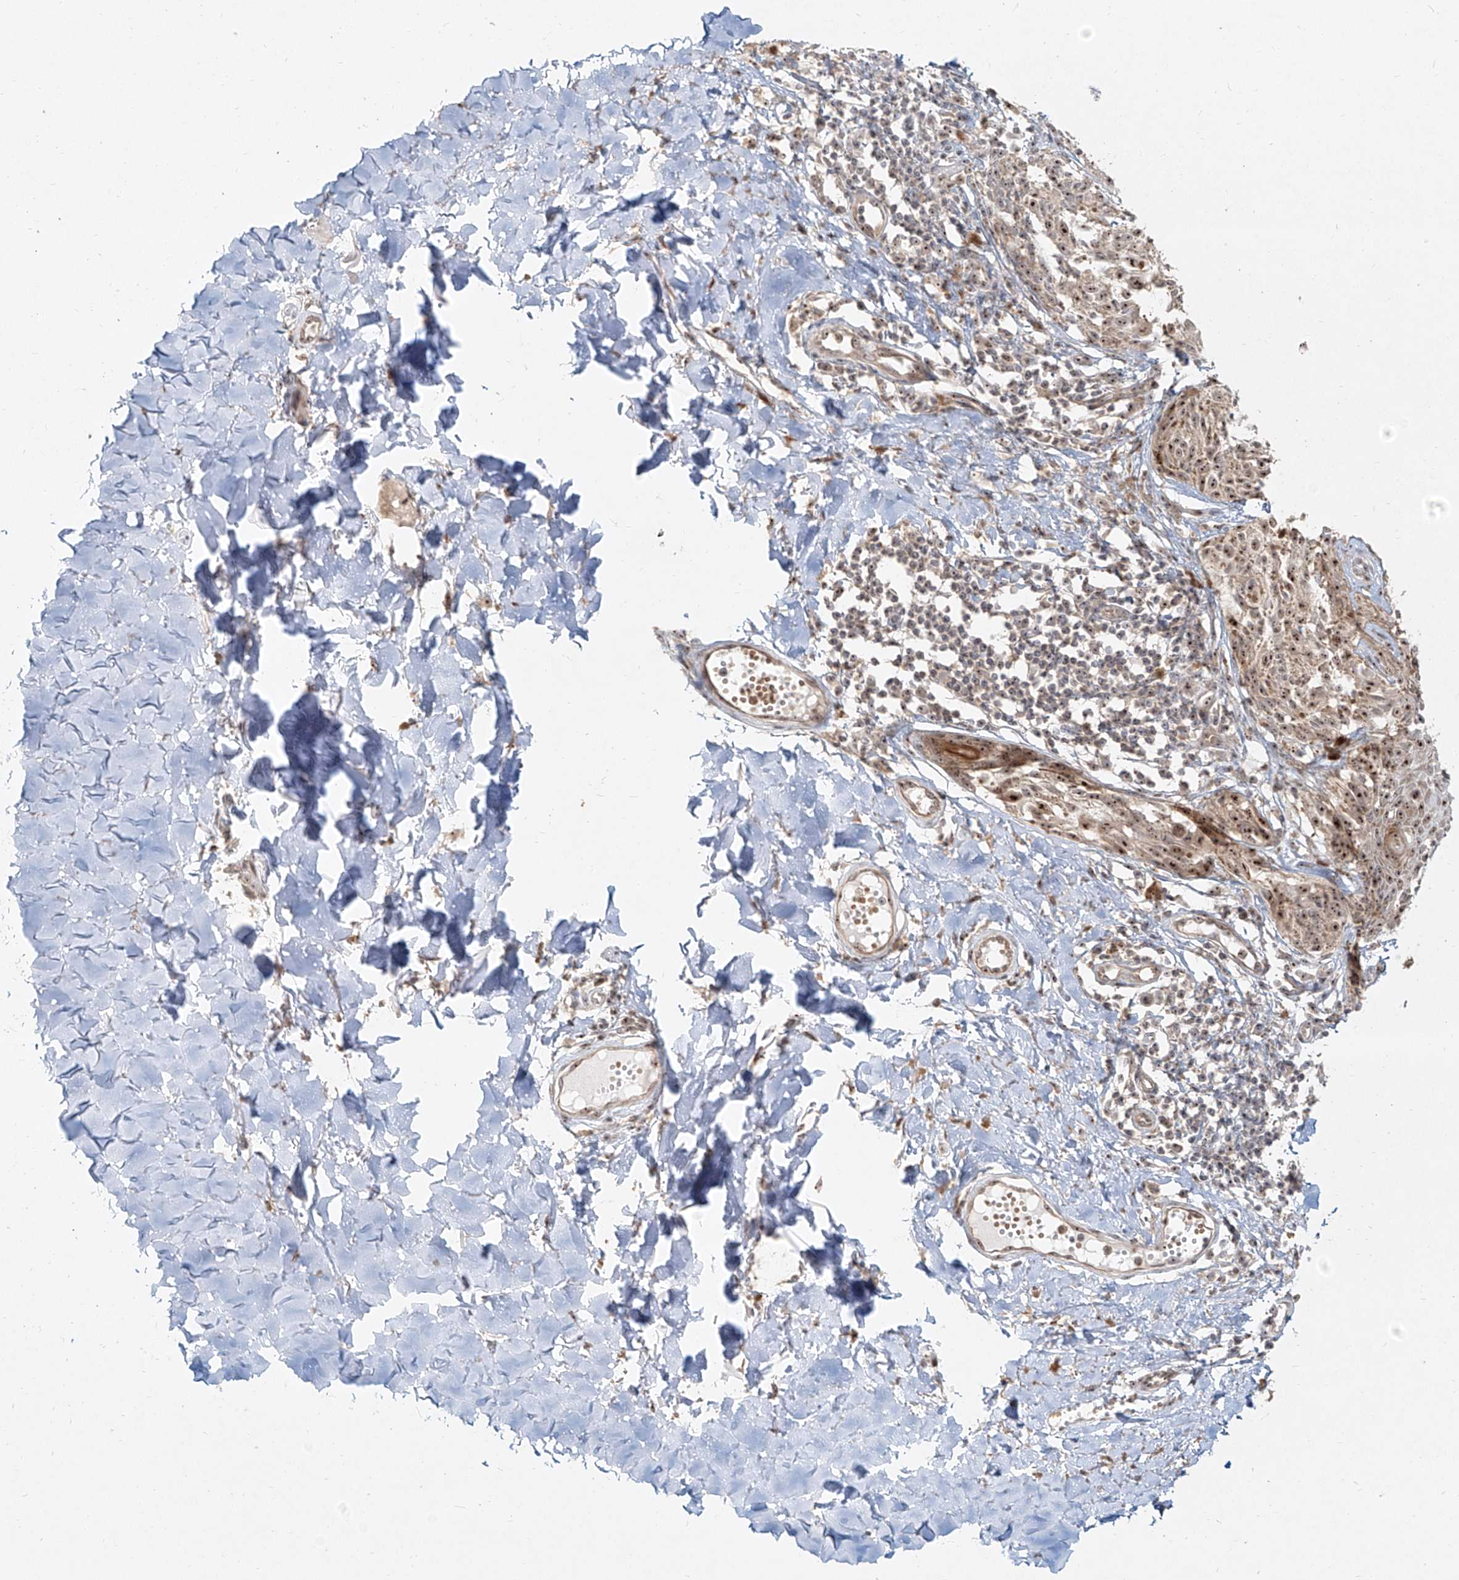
{"staining": {"intensity": "moderate", "quantity": ">75%", "location": "cytoplasmic/membranous,nuclear"}, "tissue": "melanoma", "cell_type": "Tumor cells", "image_type": "cancer", "snomed": [{"axis": "morphology", "description": "Malignant melanoma, NOS"}, {"axis": "topography", "description": "Skin"}], "caption": "Moderate cytoplasmic/membranous and nuclear positivity is seen in about >75% of tumor cells in malignant melanoma.", "gene": "BYSL", "patient": {"sex": "male", "age": 53}}